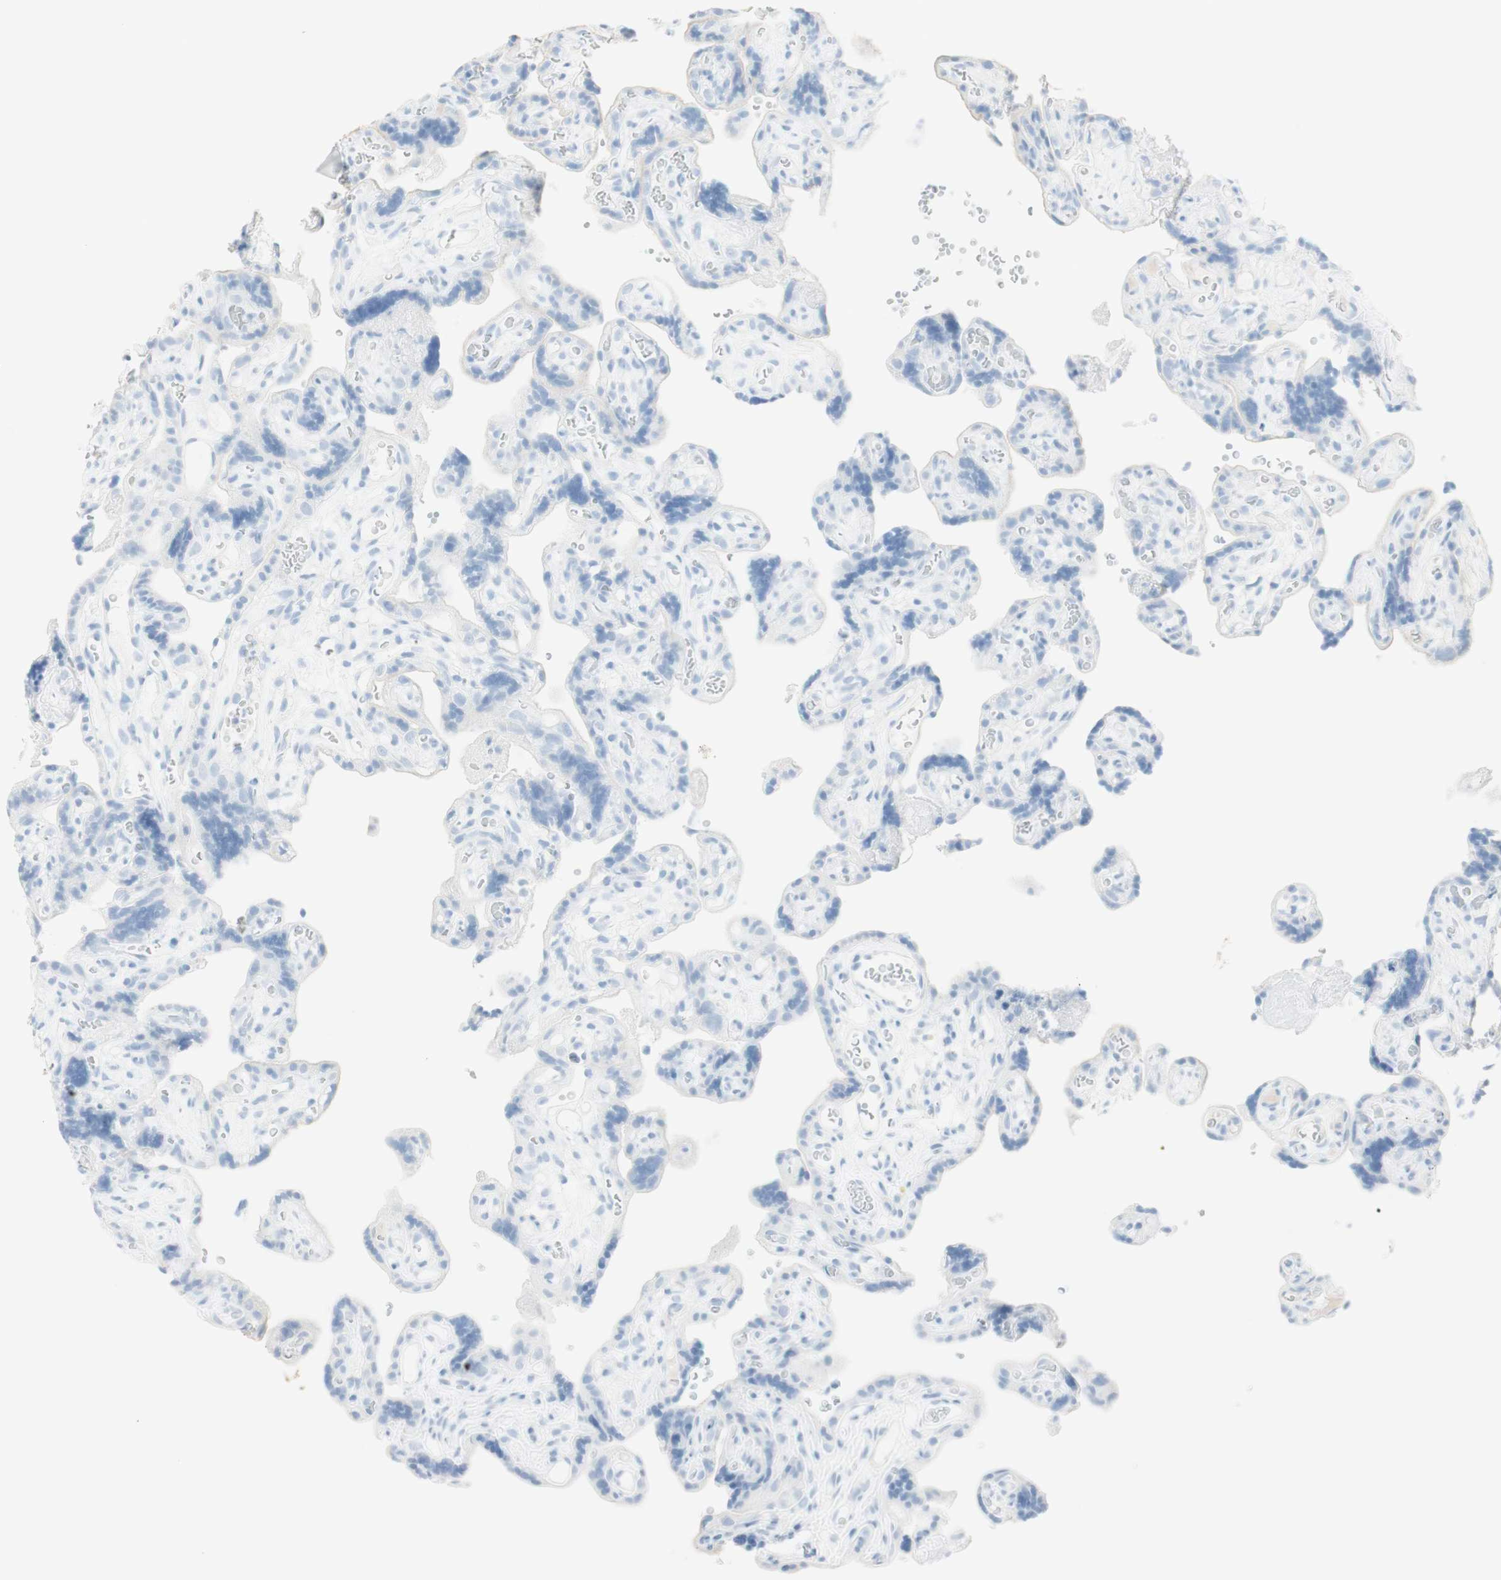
{"staining": {"intensity": "negative", "quantity": "none", "location": "none"}, "tissue": "placenta", "cell_type": "Decidual cells", "image_type": "normal", "snomed": [{"axis": "morphology", "description": "Normal tissue, NOS"}, {"axis": "topography", "description": "Placenta"}], "caption": "A high-resolution photomicrograph shows IHC staining of benign placenta, which demonstrates no significant expression in decidual cells. The staining is performed using DAB (3,3'-diaminobenzidine) brown chromogen with nuclei counter-stained in using hematoxylin.", "gene": "NAPSA", "patient": {"sex": "female", "age": 30}}